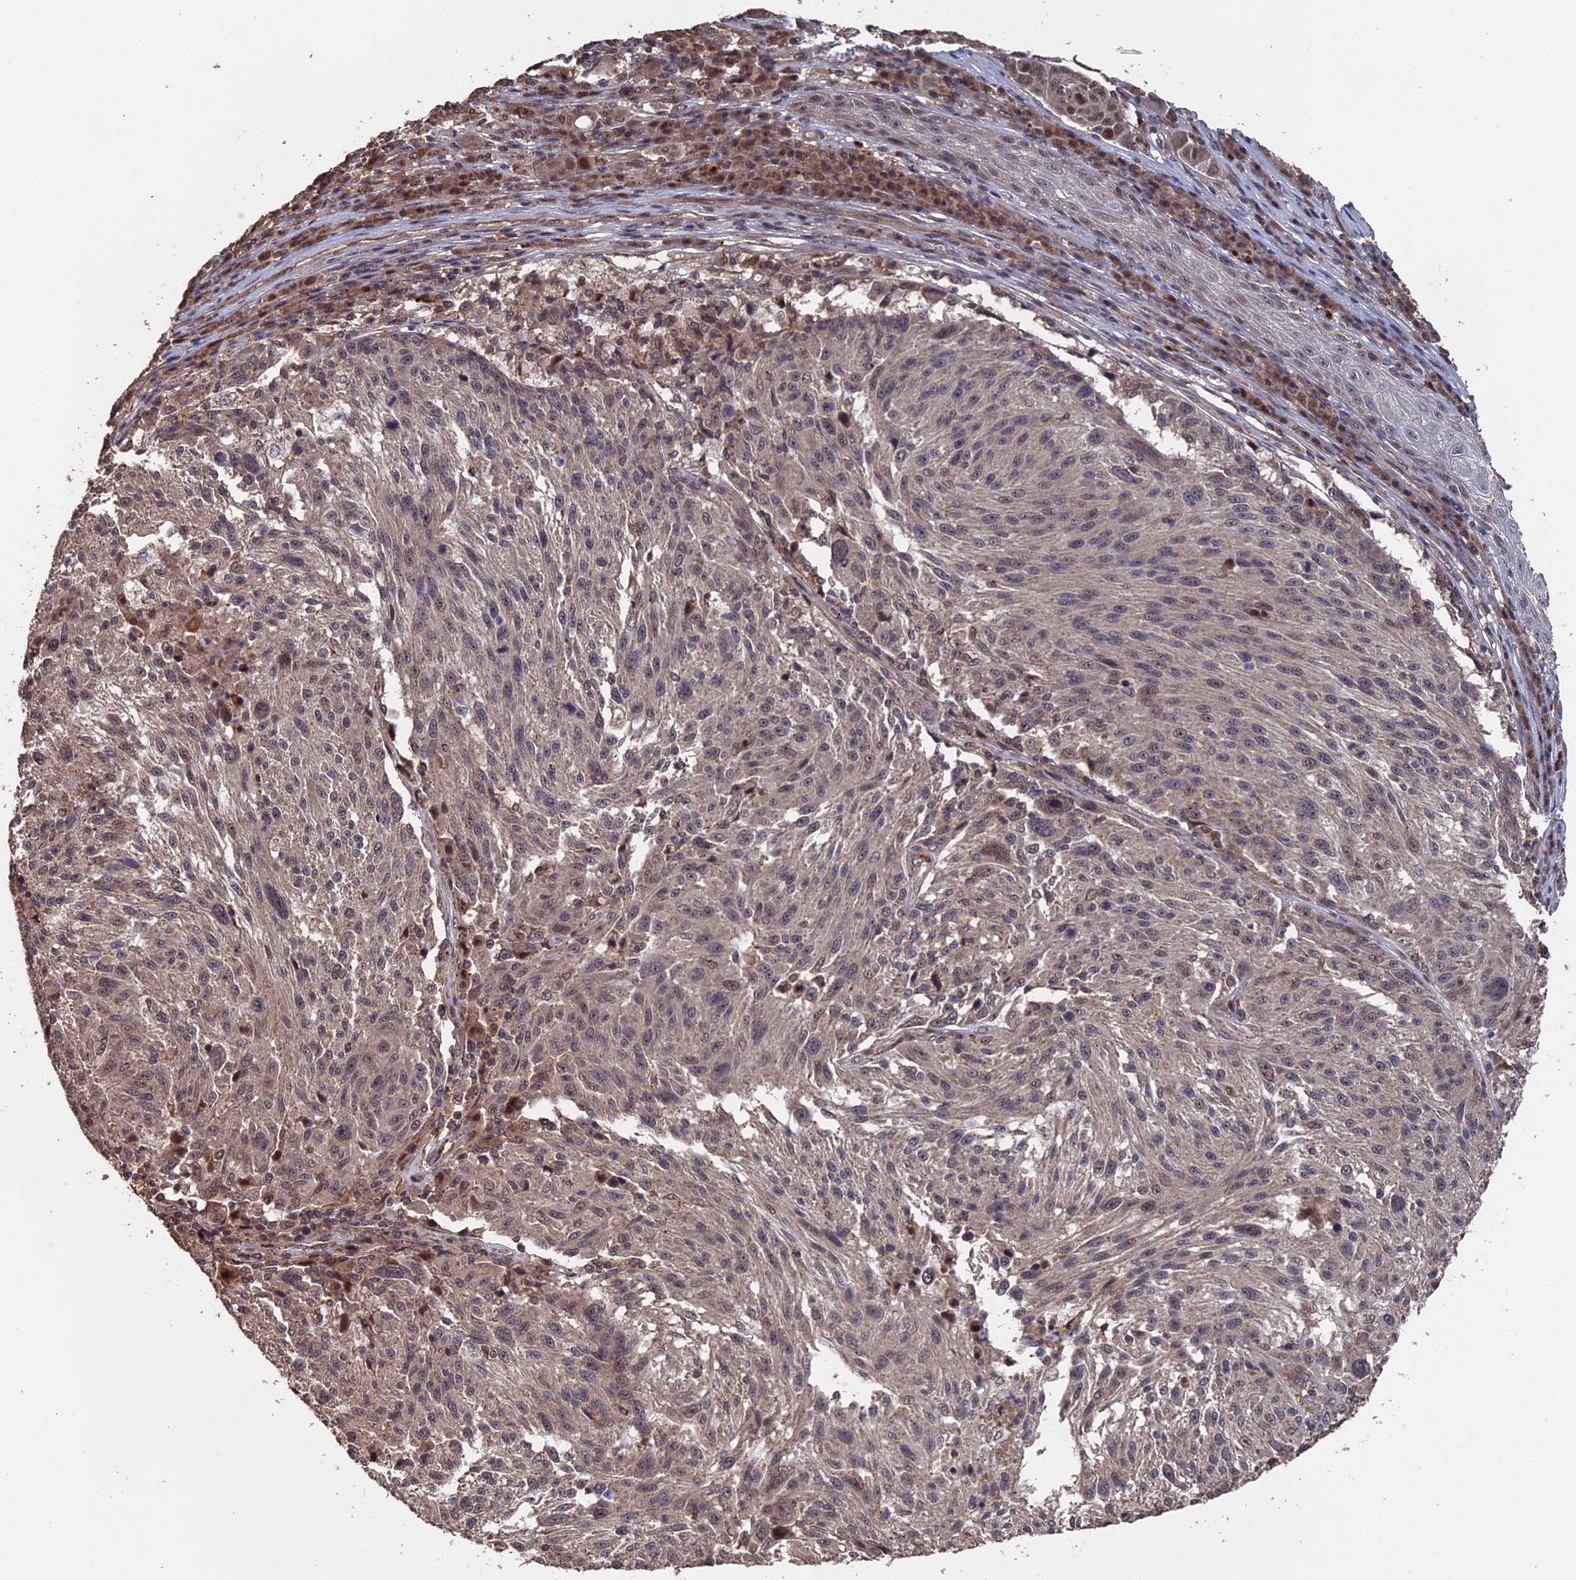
{"staining": {"intensity": "weak", "quantity": "<25%", "location": "nuclear"}, "tissue": "melanoma", "cell_type": "Tumor cells", "image_type": "cancer", "snomed": [{"axis": "morphology", "description": "Malignant melanoma, NOS"}, {"axis": "topography", "description": "Skin"}], "caption": "Malignant melanoma was stained to show a protein in brown. There is no significant positivity in tumor cells.", "gene": "MYBL2", "patient": {"sex": "male", "age": 53}}